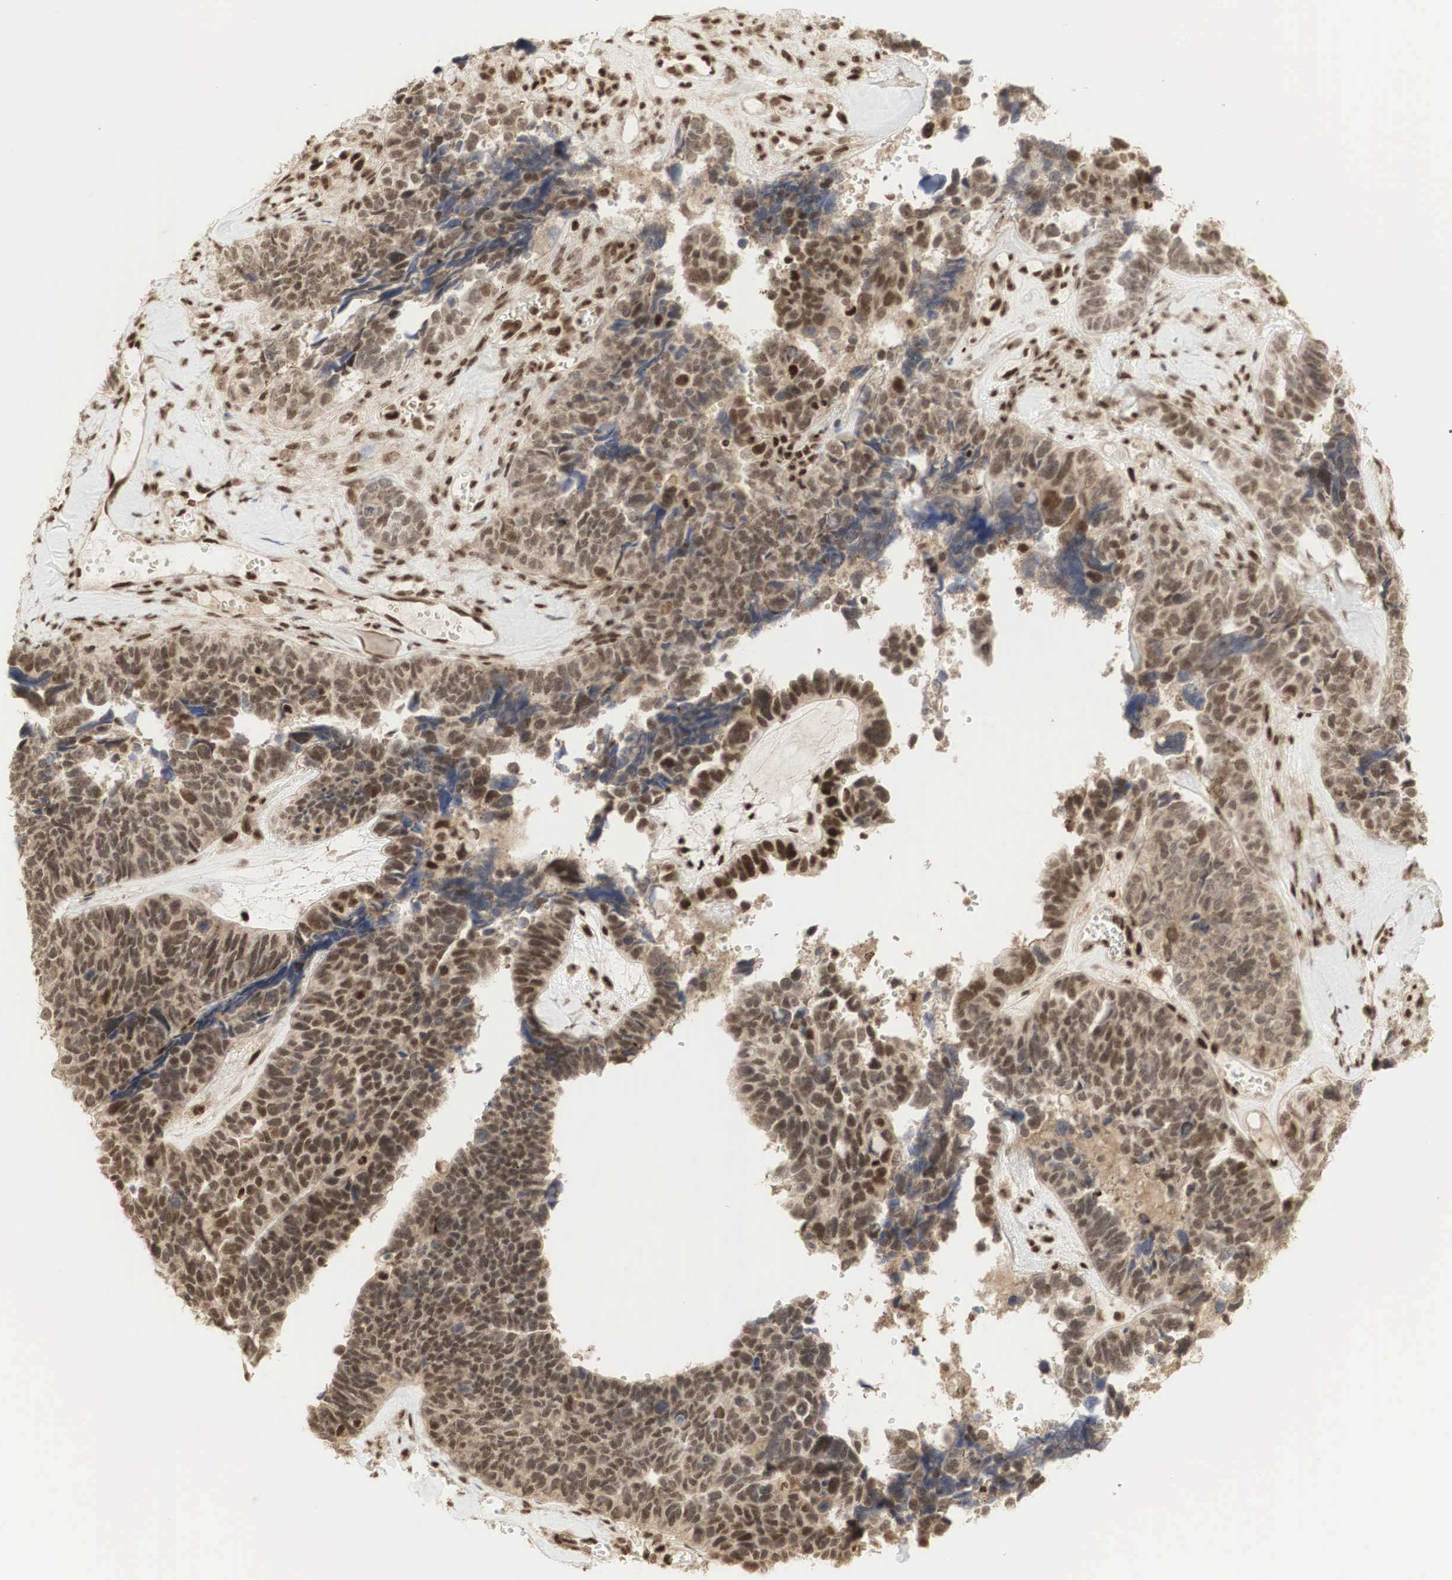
{"staining": {"intensity": "strong", "quantity": ">75%", "location": "cytoplasmic/membranous,nuclear"}, "tissue": "ovarian cancer", "cell_type": "Tumor cells", "image_type": "cancer", "snomed": [{"axis": "morphology", "description": "Cystadenocarcinoma, serous, NOS"}, {"axis": "topography", "description": "Ovary"}], "caption": "High-magnification brightfield microscopy of ovarian cancer stained with DAB (brown) and counterstained with hematoxylin (blue). tumor cells exhibit strong cytoplasmic/membranous and nuclear positivity is present in approximately>75% of cells. The protein of interest is shown in brown color, while the nuclei are stained blue.", "gene": "RNF113A", "patient": {"sex": "female", "age": 77}}